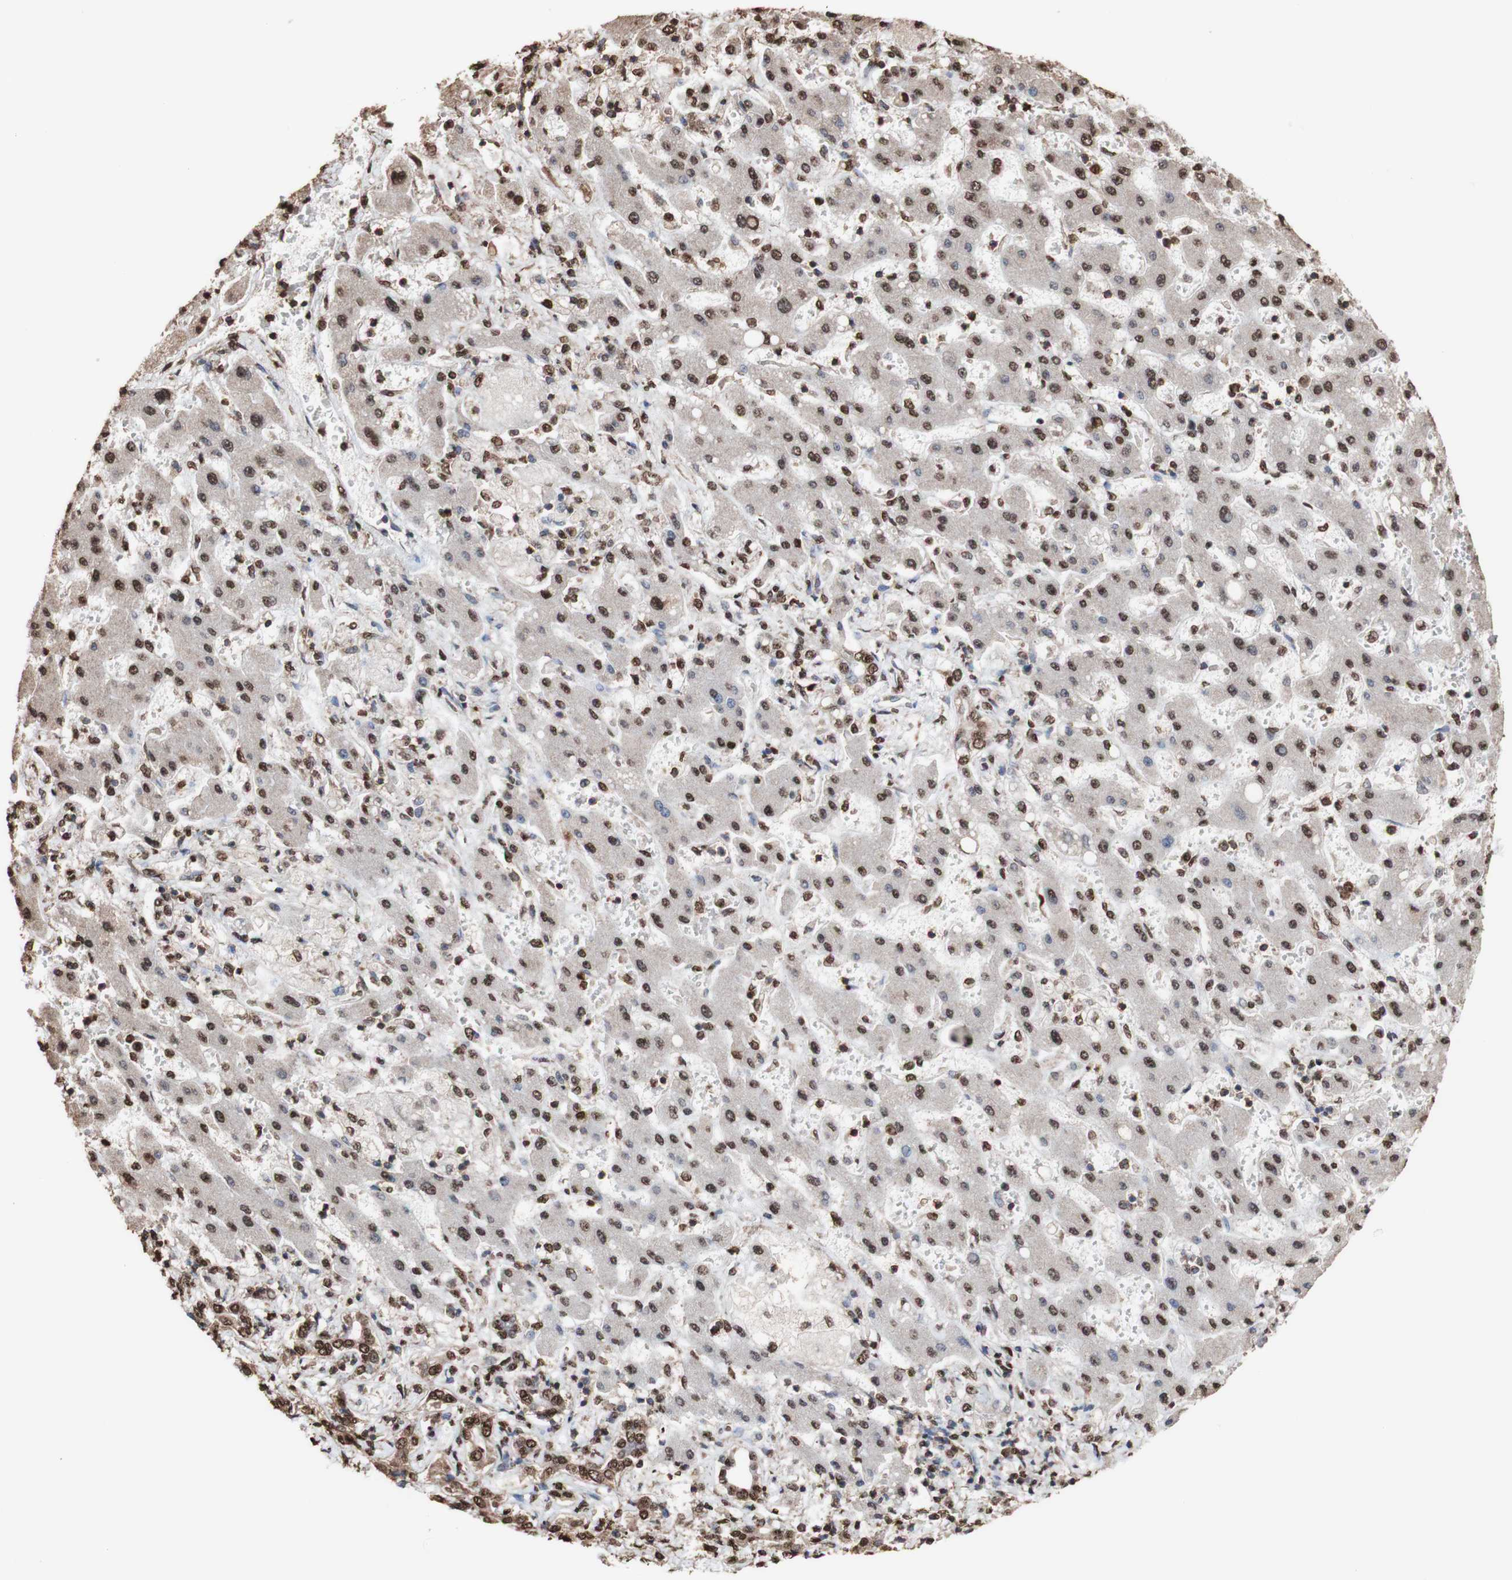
{"staining": {"intensity": "strong", "quantity": ">75%", "location": "cytoplasmic/membranous,nuclear"}, "tissue": "liver cancer", "cell_type": "Tumor cells", "image_type": "cancer", "snomed": [{"axis": "morphology", "description": "Cholangiocarcinoma"}, {"axis": "topography", "description": "Liver"}], "caption": "Protein staining exhibits strong cytoplasmic/membranous and nuclear expression in about >75% of tumor cells in liver cancer.", "gene": "PIDD1", "patient": {"sex": "male", "age": 50}}